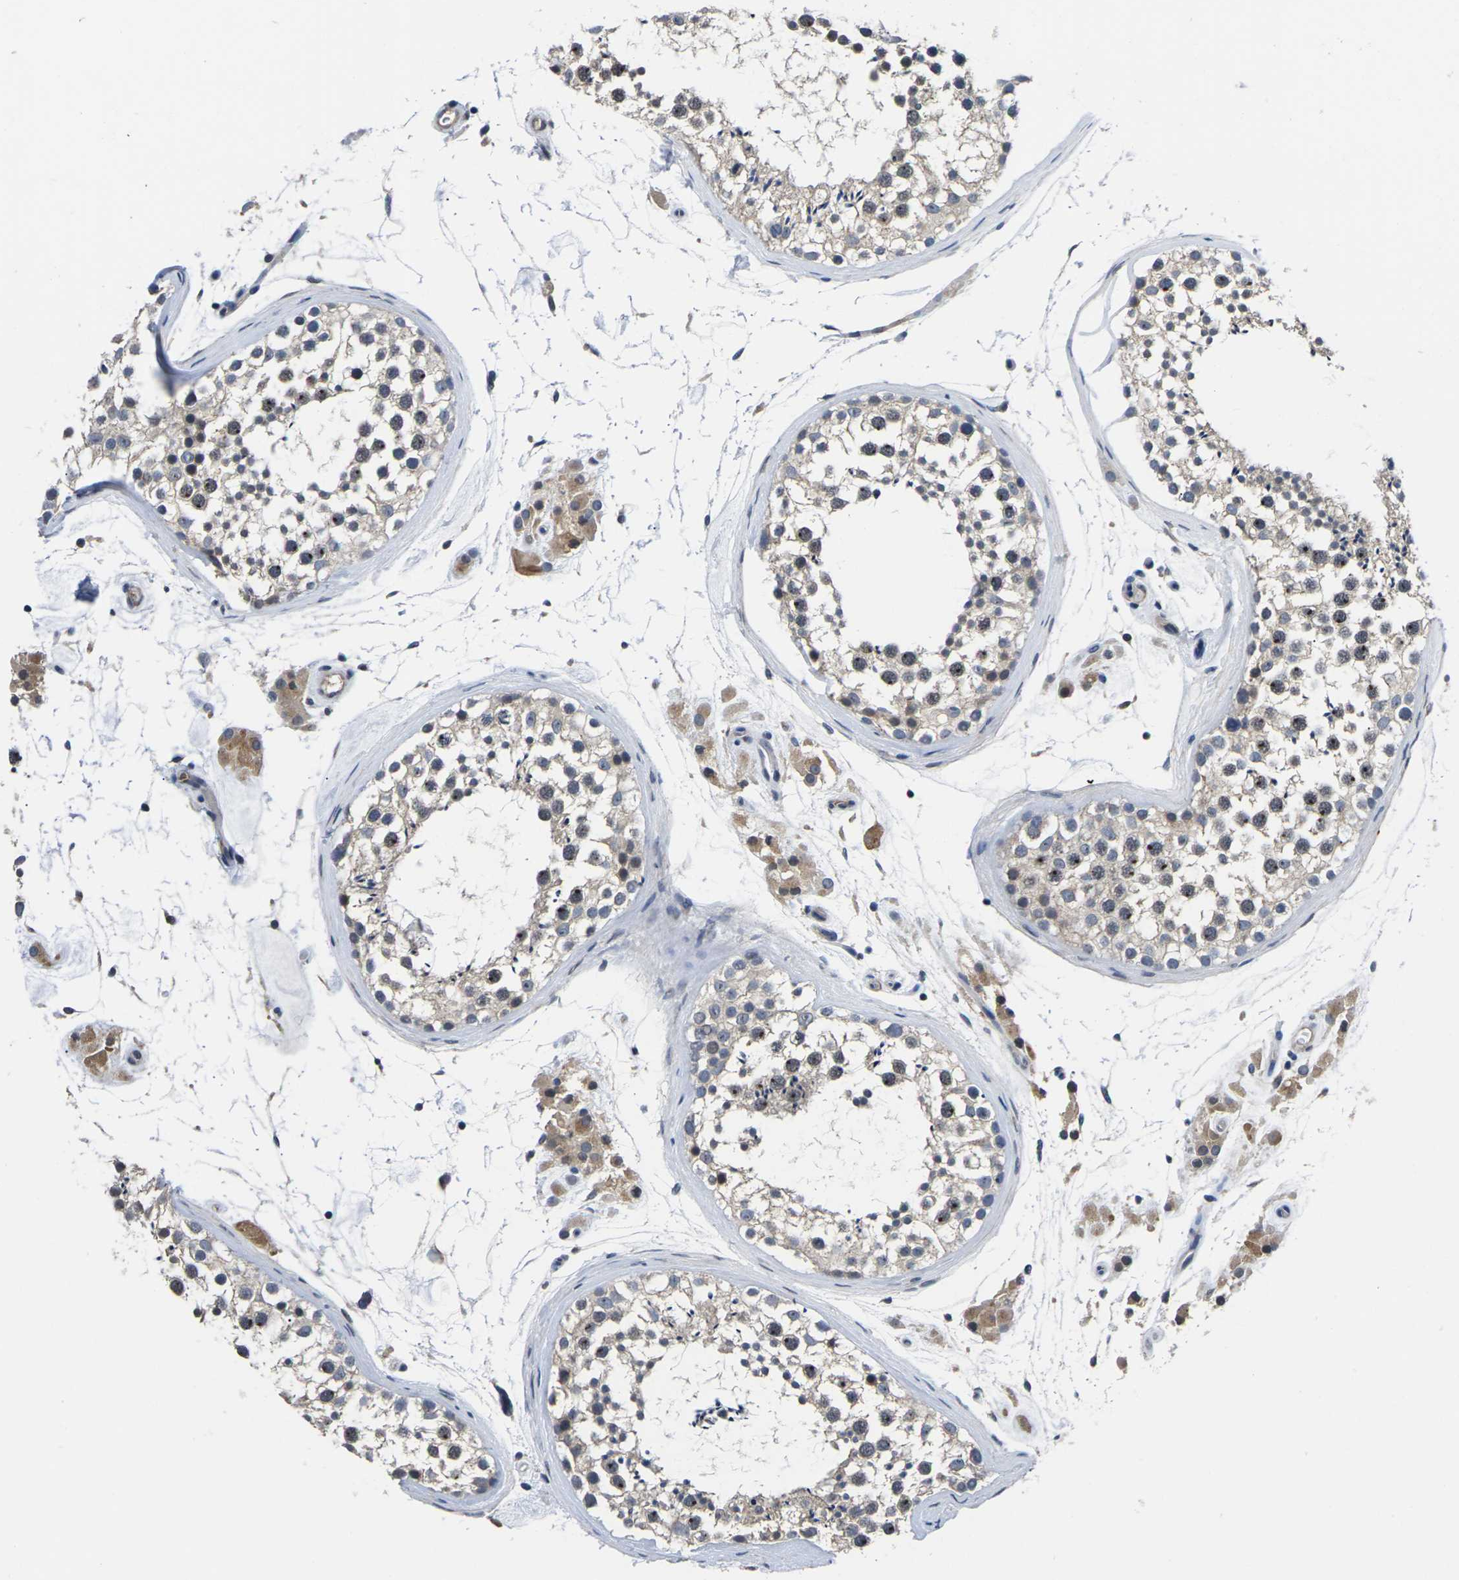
{"staining": {"intensity": "moderate", "quantity": "25%-75%", "location": "nuclear"}, "tissue": "testis", "cell_type": "Cells in seminiferous ducts", "image_type": "normal", "snomed": [{"axis": "morphology", "description": "Normal tissue, NOS"}, {"axis": "topography", "description": "Testis"}], "caption": "DAB (3,3'-diaminobenzidine) immunohistochemical staining of unremarkable testis reveals moderate nuclear protein staining in about 25%-75% of cells in seminiferous ducts.", "gene": "ST6GAL2", "patient": {"sex": "male", "age": 46}}